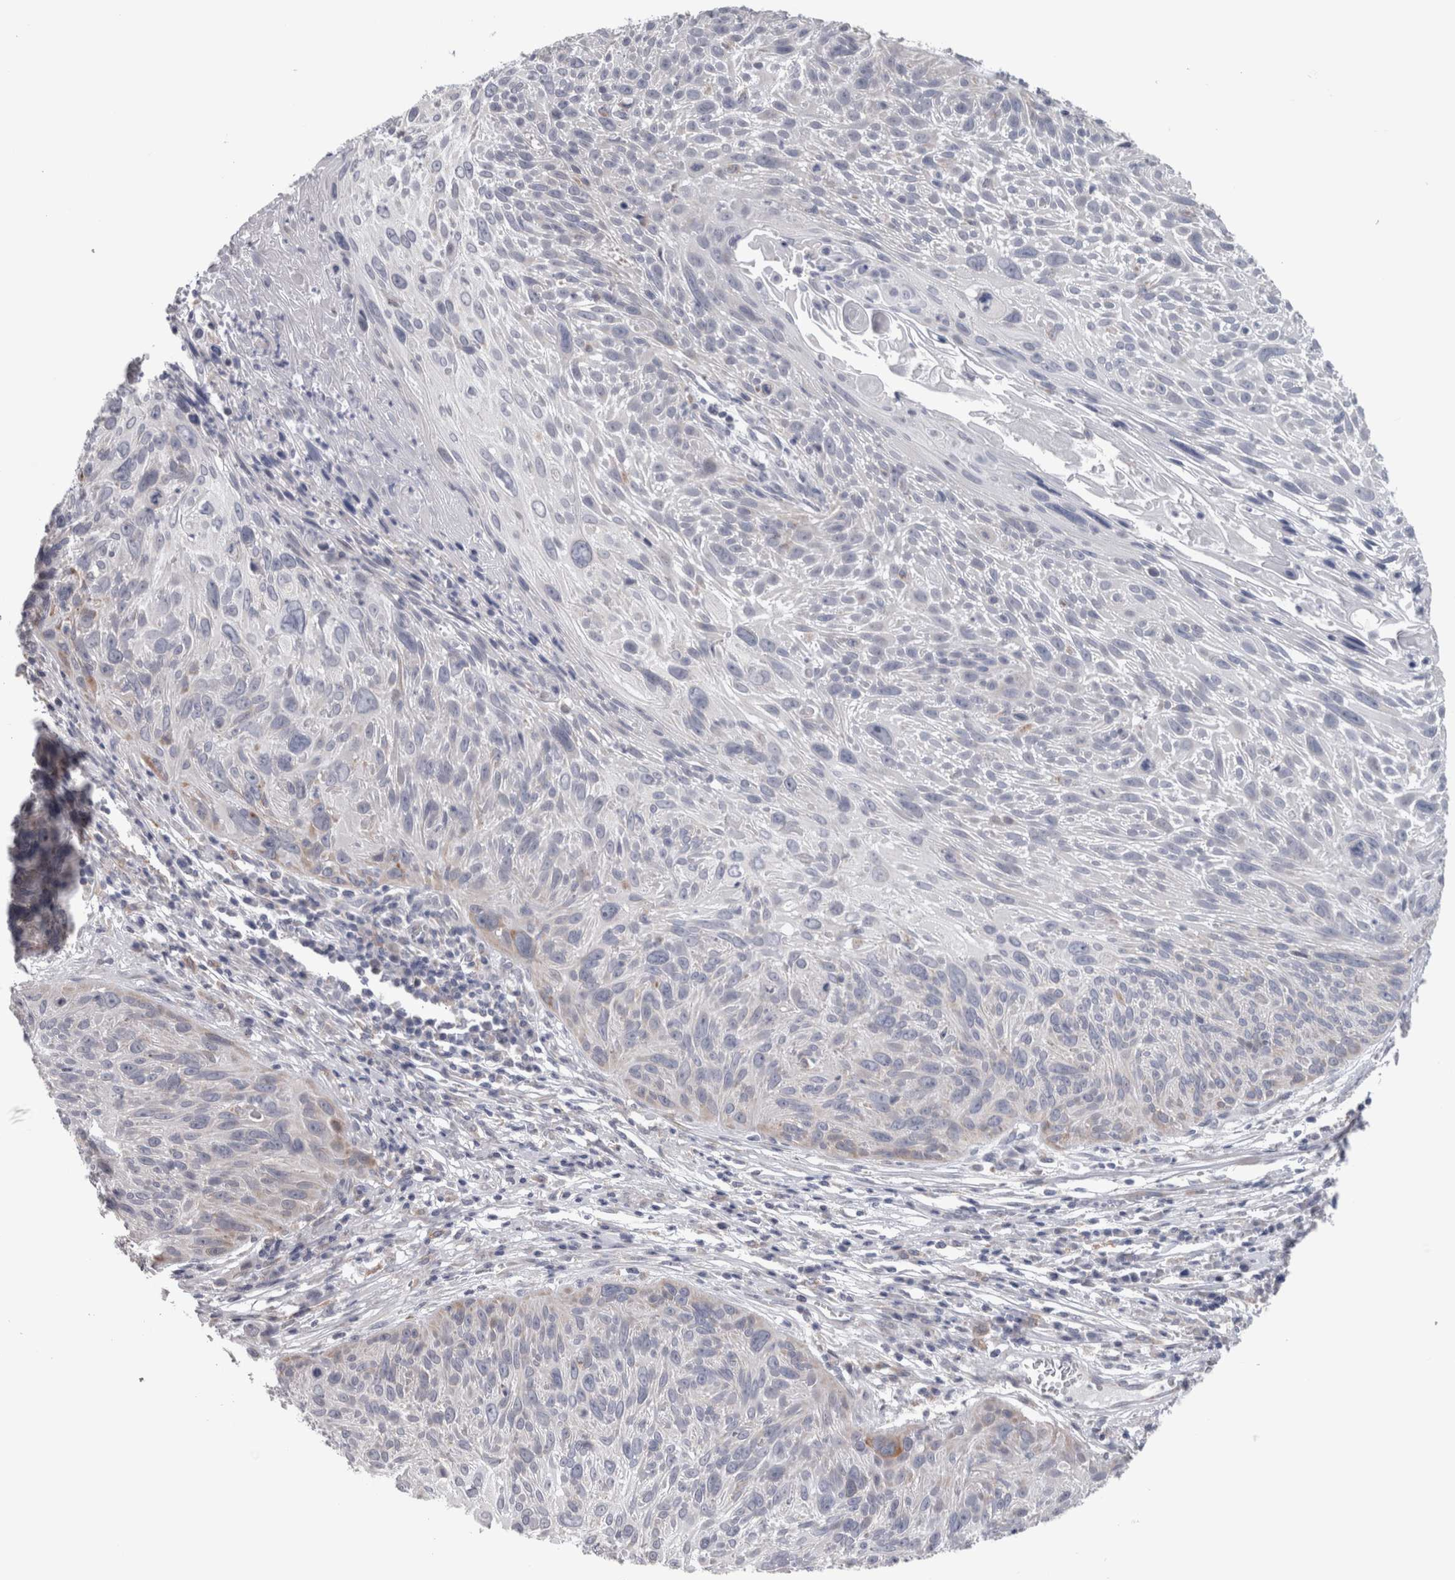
{"staining": {"intensity": "negative", "quantity": "none", "location": "none"}, "tissue": "cervical cancer", "cell_type": "Tumor cells", "image_type": "cancer", "snomed": [{"axis": "morphology", "description": "Squamous cell carcinoma, NOS"}, {"axis": "topography", "description": "Cervix"}], "caption": "Image shows no significant protein staining in tumor cells of cervical cancer.", "gene": "GDAP1", "patient": {"sex": "female", "age": 51}}